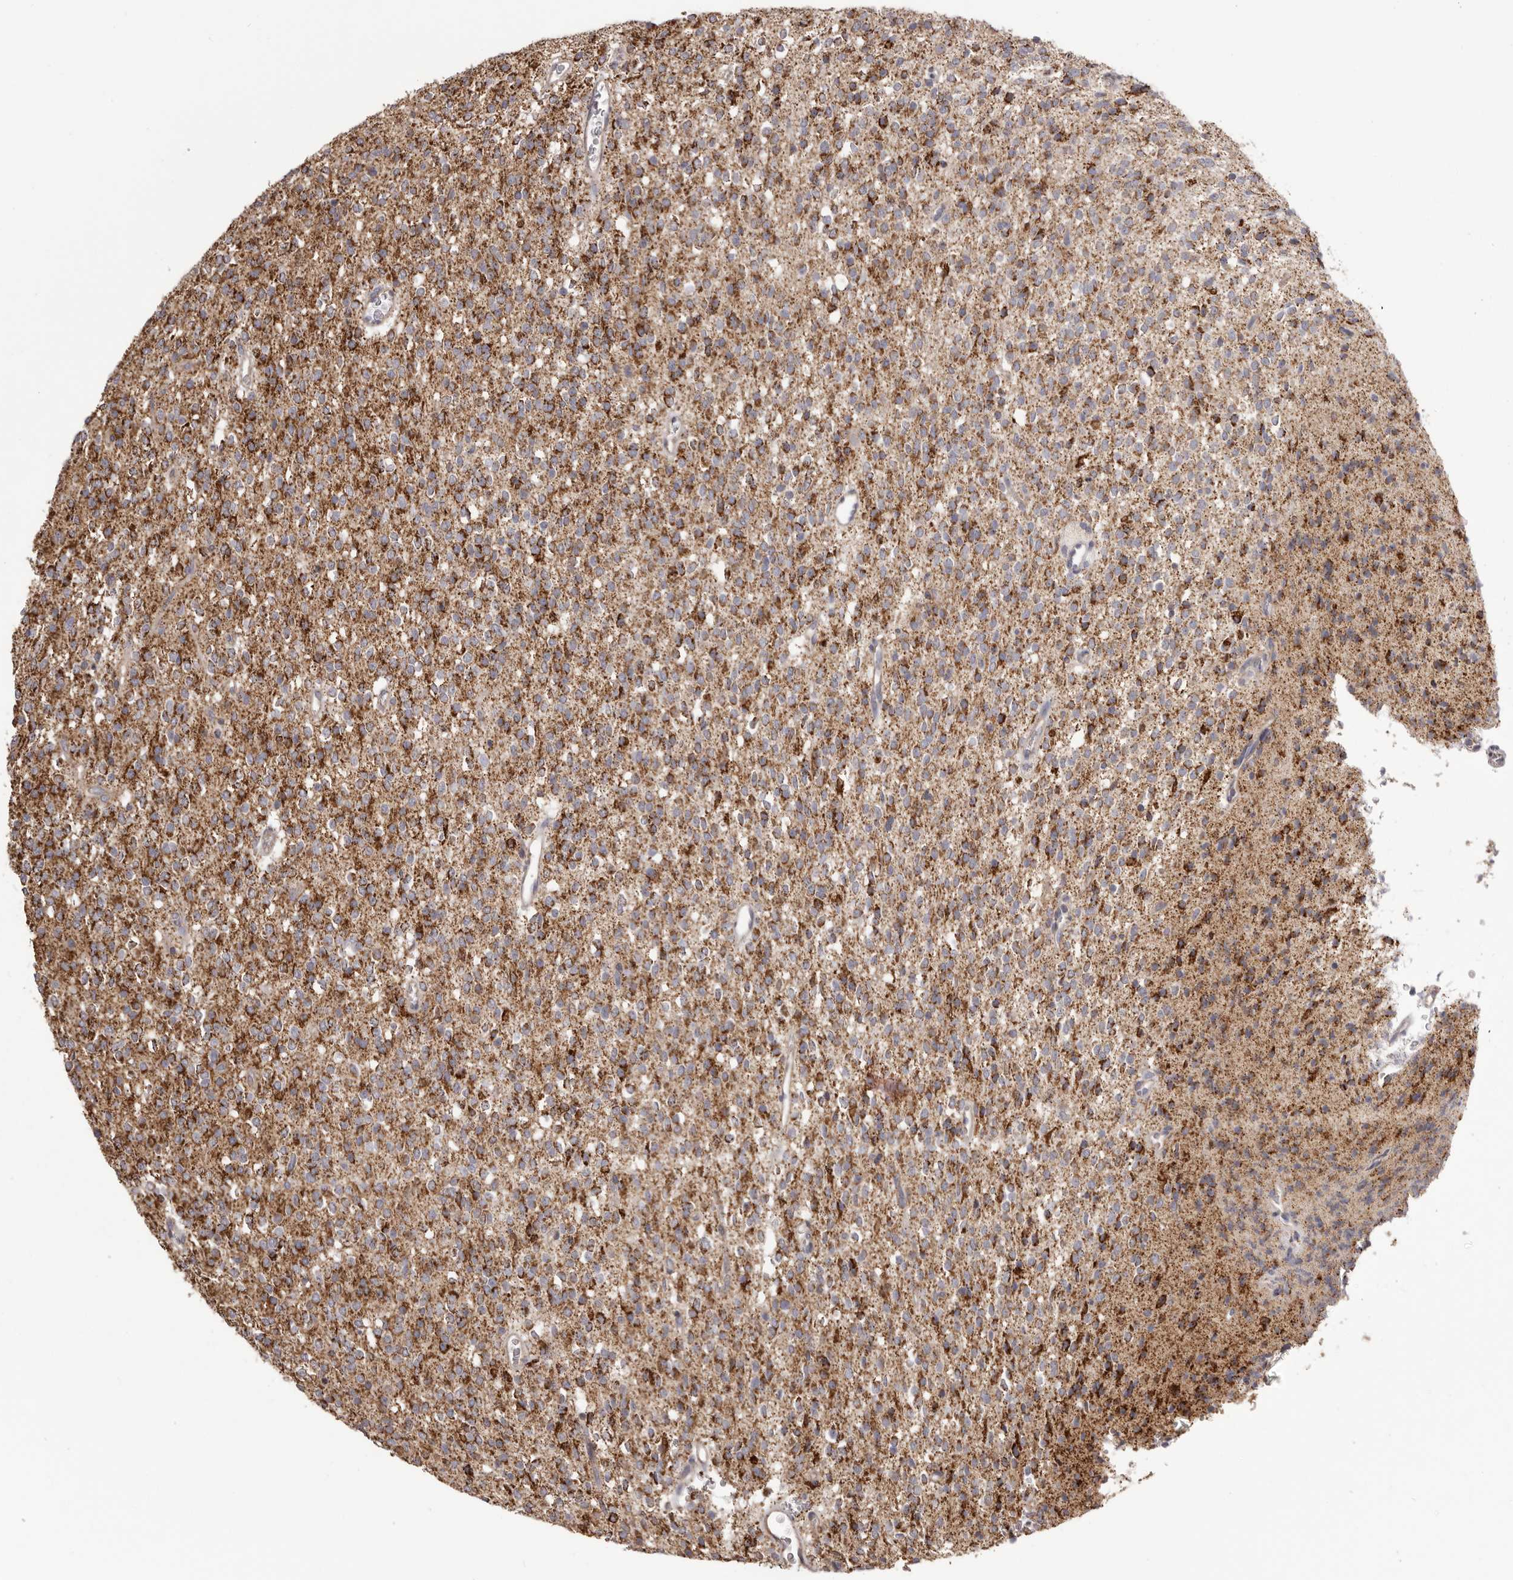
{"staining": {"intensity": "strong", "quantity": ">75%", "location": "cytoplasmic/membranous"}, "tissue": "glioma", "cell_type": "Tumor cells", "image_type": "cancer", "snomed": [{"axis": "morphology", "description": "Glioma, malignant, High grade"}, {"axis": "topography", "description": "Brain"}], "caption": "Immunohistochemical staining of high-grade glioma (malignant) exhibits strong cytoplasmic/membranous protein positivity in about >75% of tumor cells.", "gene": "CHRM2", "patient": {"sex": "male", "age": 34}}